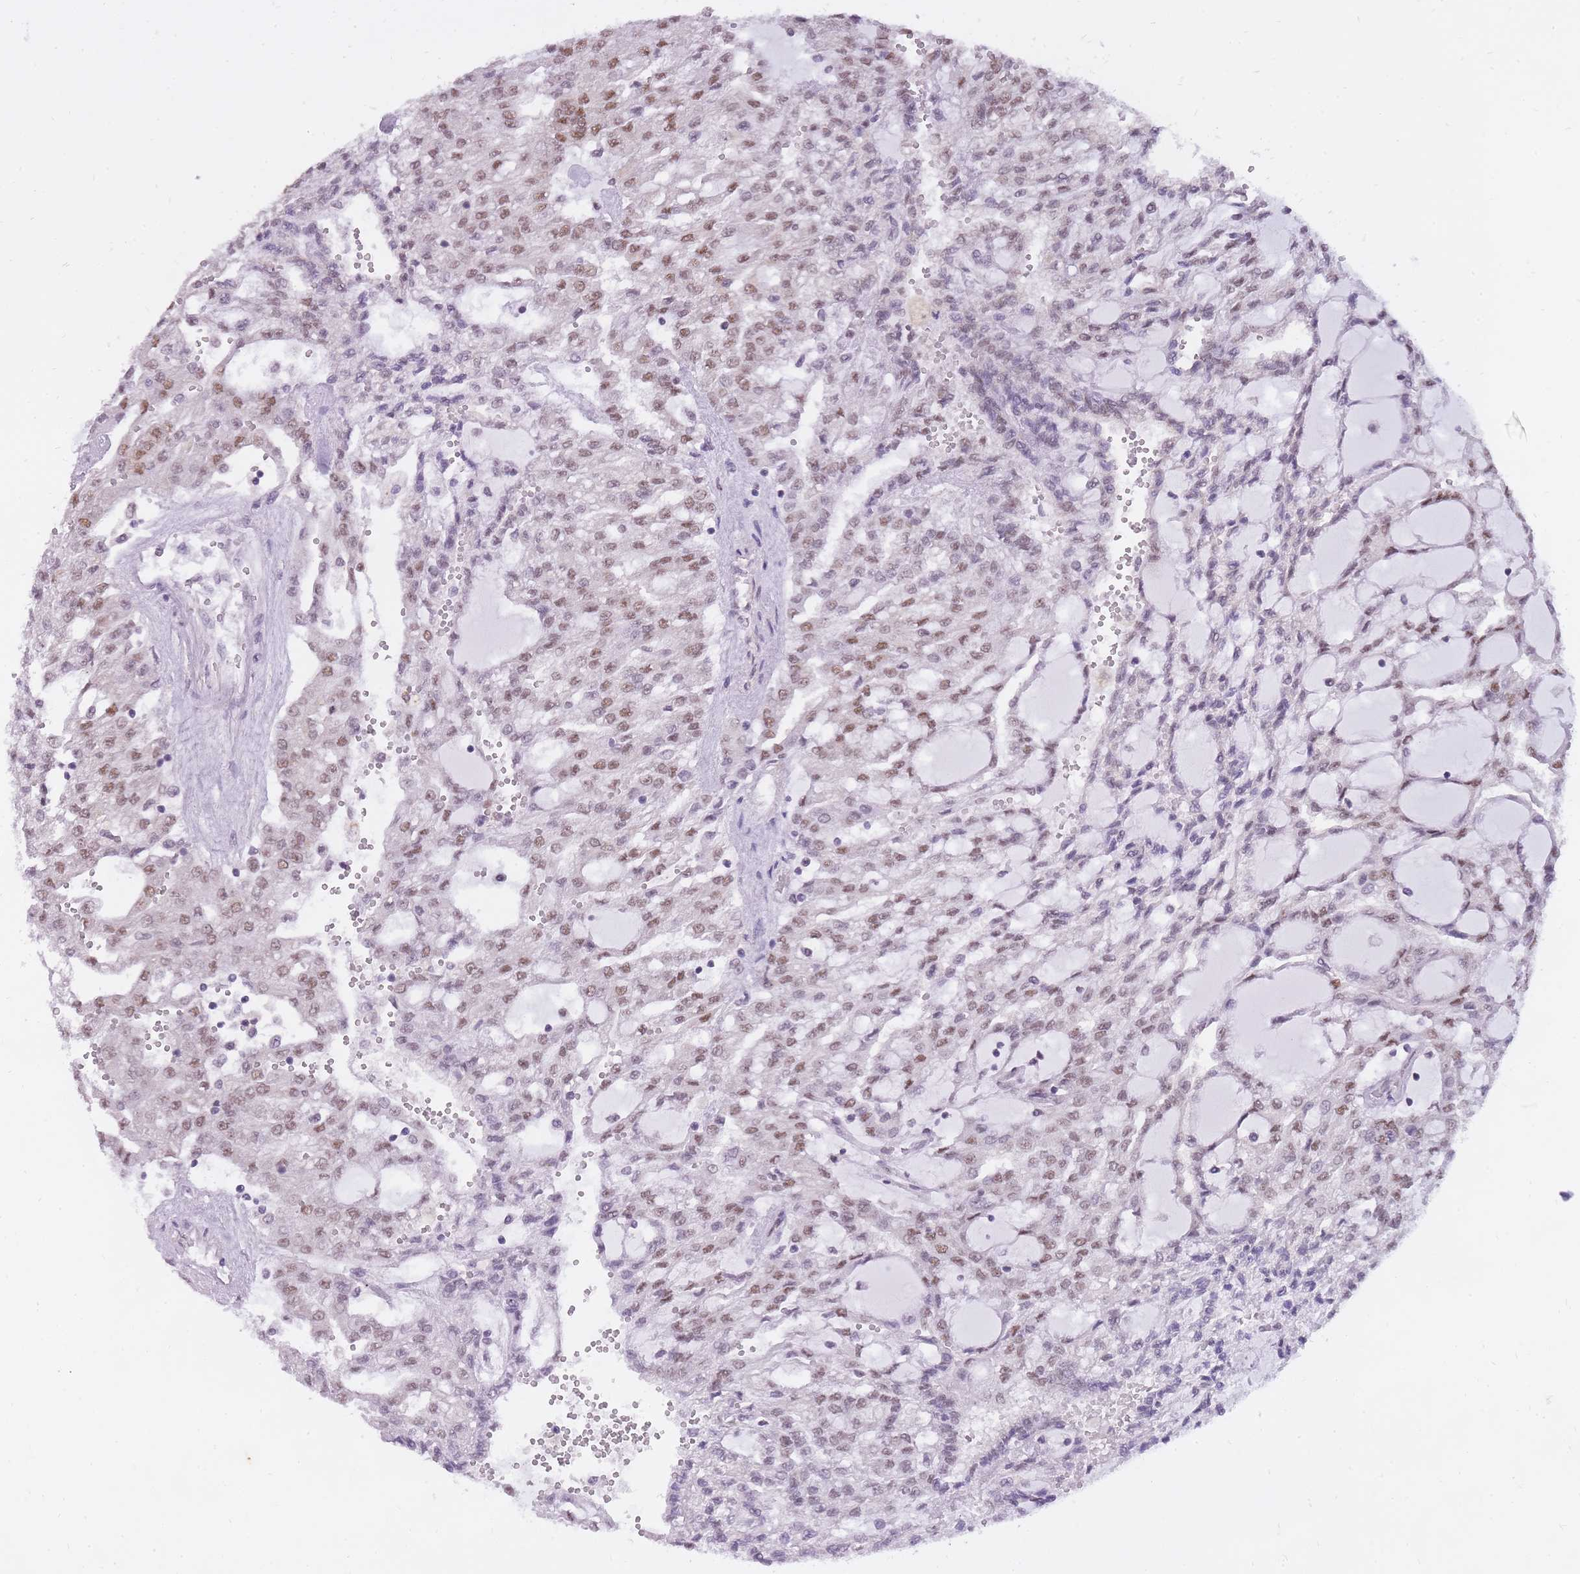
{"staining": {"intensity": "moderate", "quantity": ">75%", "location": "nuclear"}, "tissue": "renal cancer", "cell_type": "Tumor cells", "image_type": "cancer", "snomed": [{"axis": "morphology", "description": "Adenocarcinoma, NOS"}, {"axis": "topography", "description": "Kidney"}], "caption": "Adenocarcinoma (renal) stained for a protein exhibits moderate nuclear positivity in tumor cells.", "gene": "TIGD1", "patient": {"sex": "male", "age": 63}}